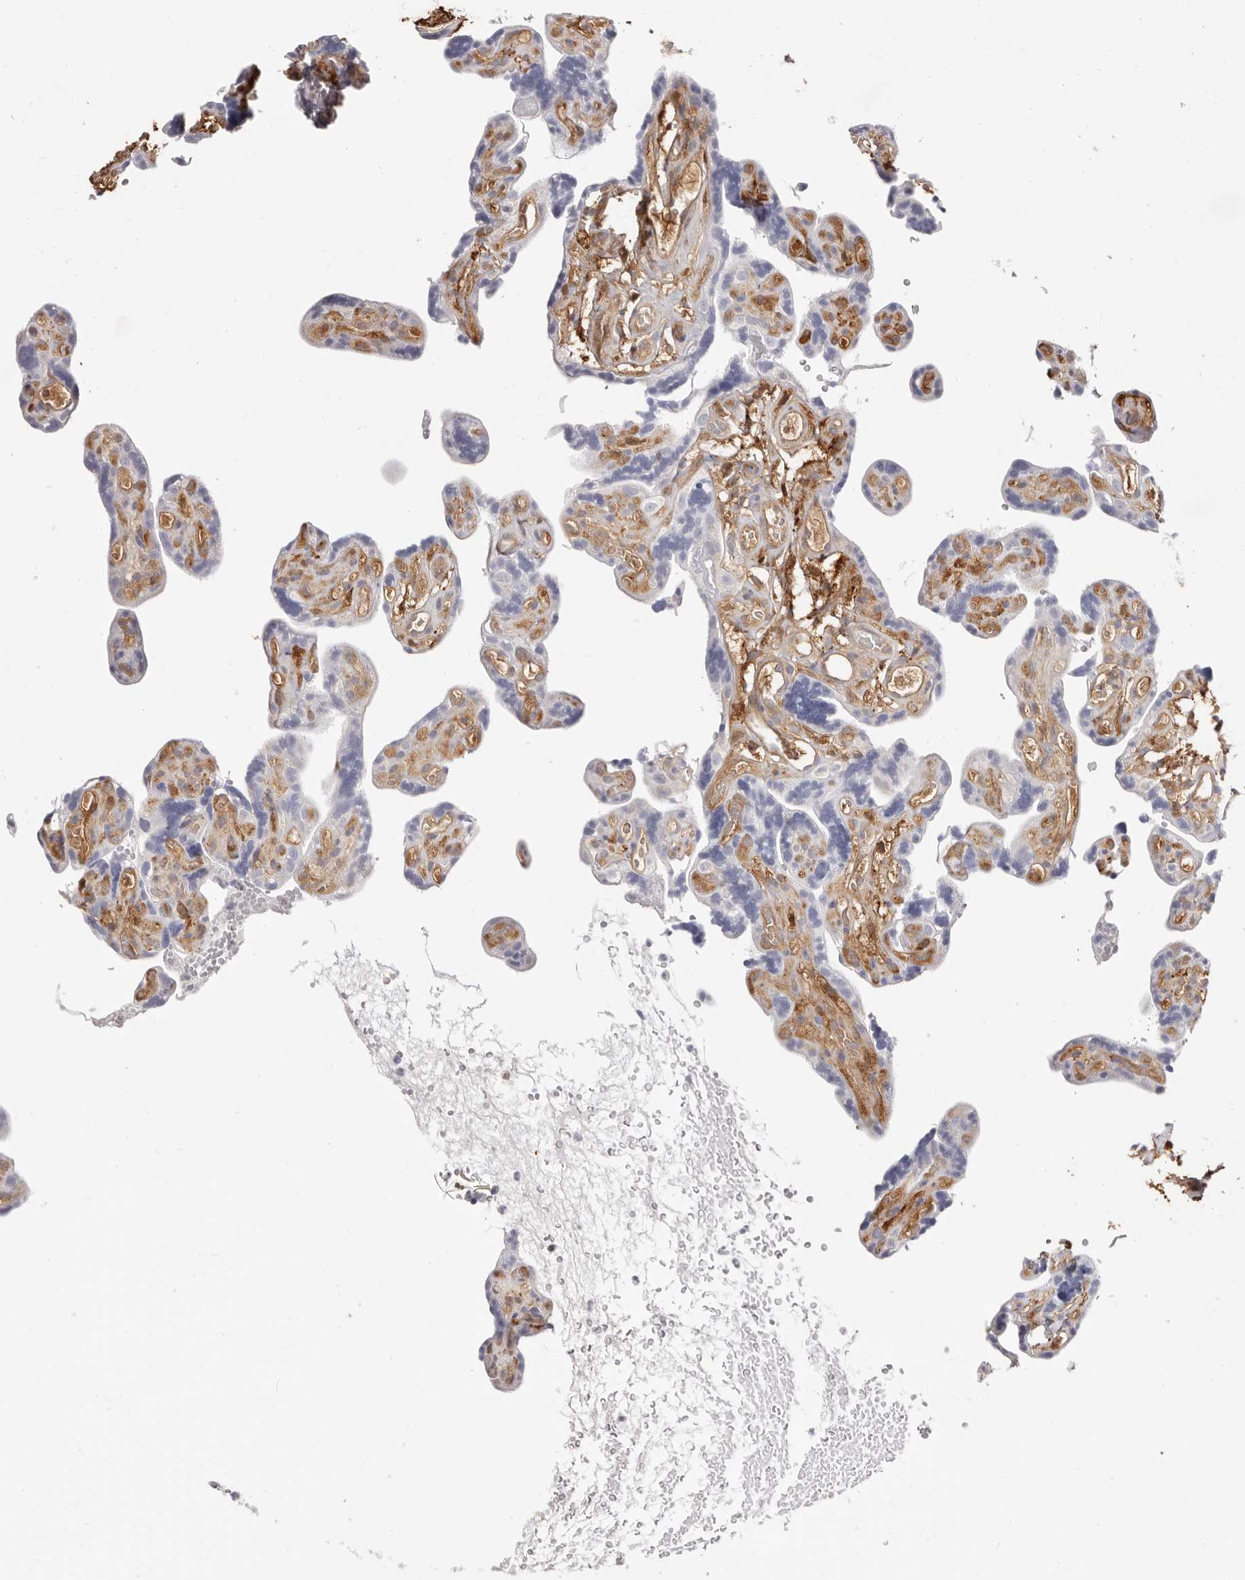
{"staining": {"intensity": "weak", "quantity": ">75%", "location": "cytoplasmic/membranous"}, "tissue": "placenta", "cell_type": "Decidual cells", "image_type": "normal", "snomed": [{"axis": "morphology", "description": "Normal tissue, NOS"}, {"axis": "topography", "description": "Placenta"}], "caption": "Placenta stained with a protein marker exhibits weak staining in decidual cells.", "gene": "LAP3", "patient": {"sex": "female", "age": 30}}